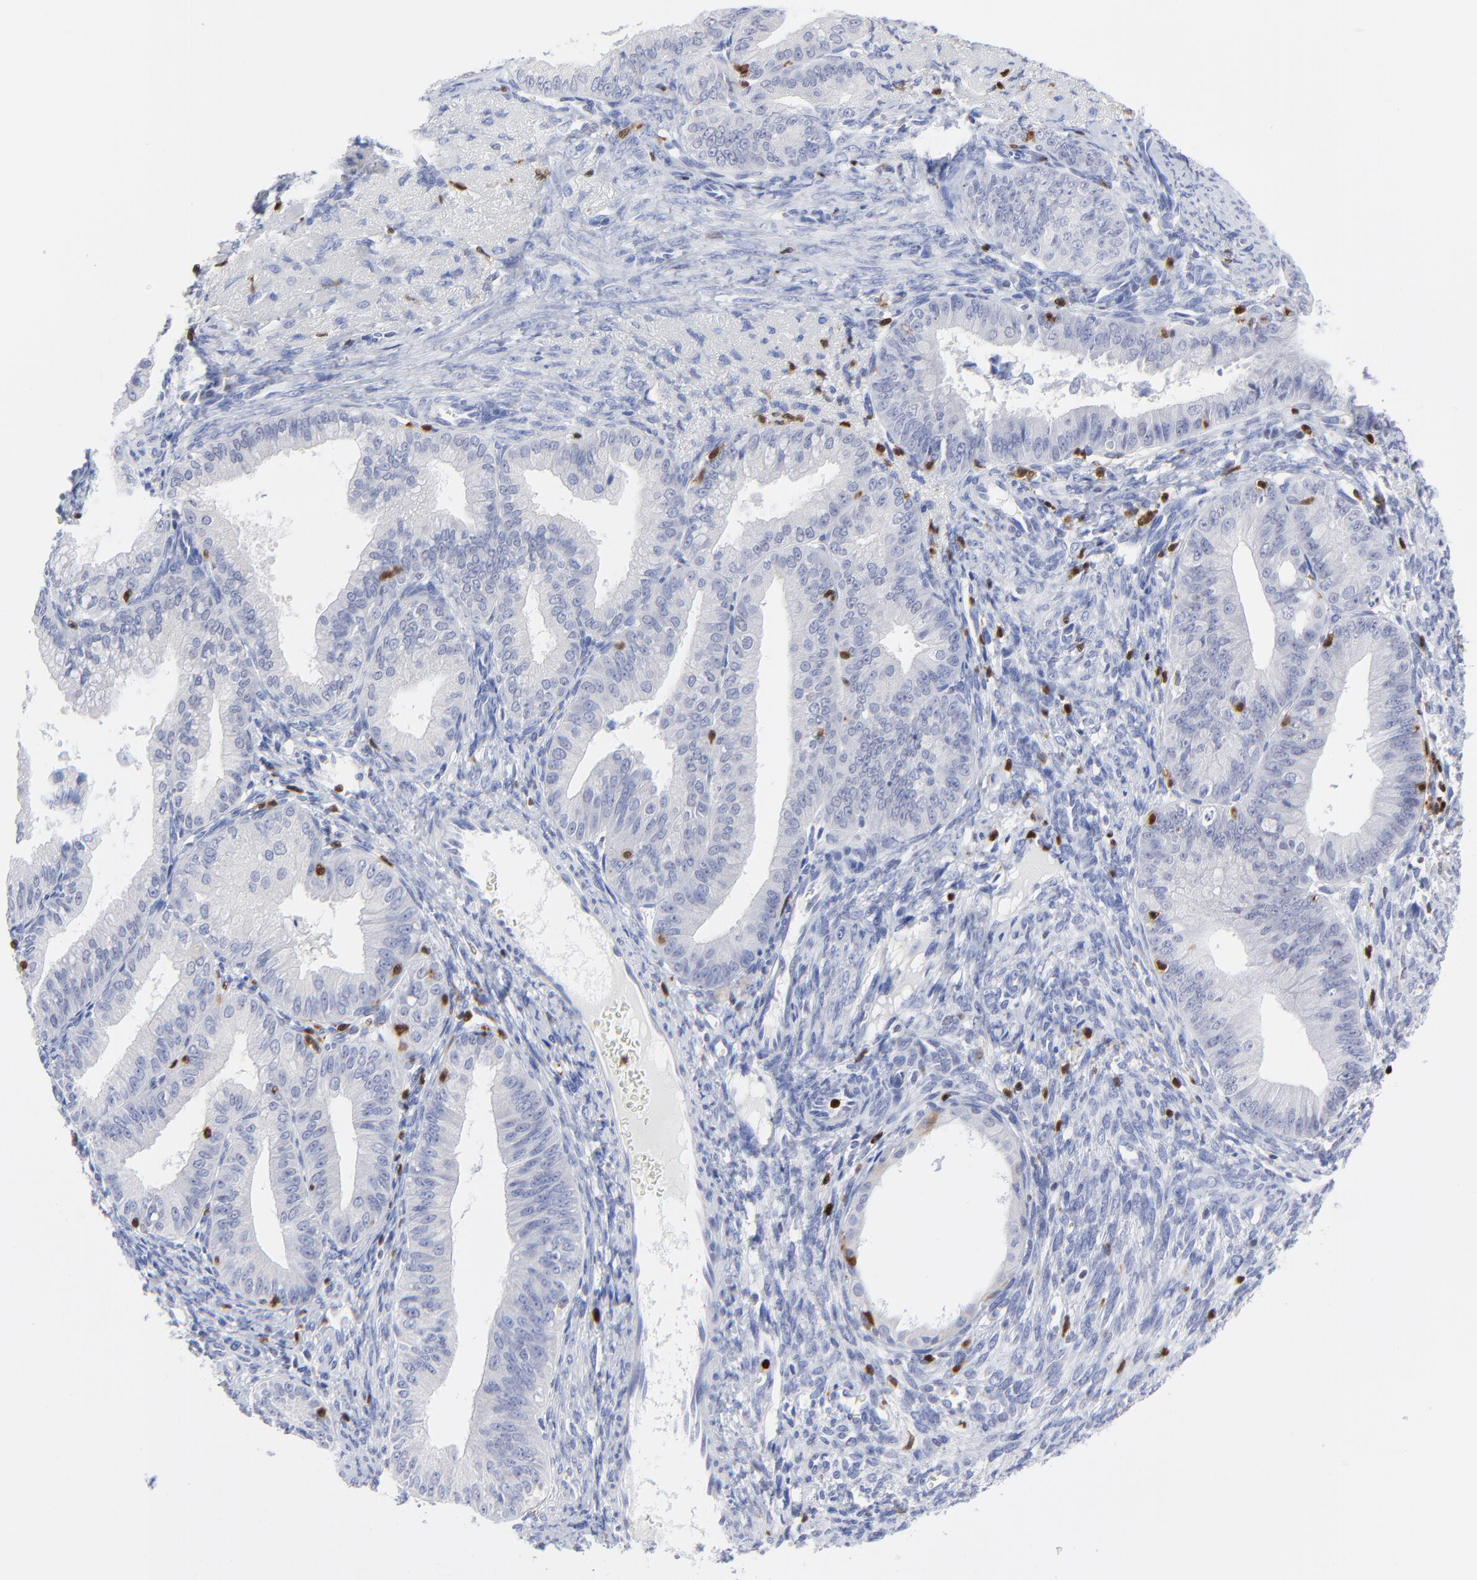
{"staining": {"intensity": "negative", "quantity": "none", "location": "none"}, "tissue": "endometrial cancer", "cell_type": "Tumor cells", "image_type": "cancer", "snomed": [{"axis": "morphology", "description": "Adenocarcinoma, NOS"}, {"axis": "topography", "description": "Endometrium"}], "caption": "Immunohistochemistry micrograph of human endometrial cancer (adenocarcinoma) stained for a protein (brown), which exhibits no expression in tumor cells.", "gene": "ZAP70", "patient": {"sex": "female", "age": 76}}